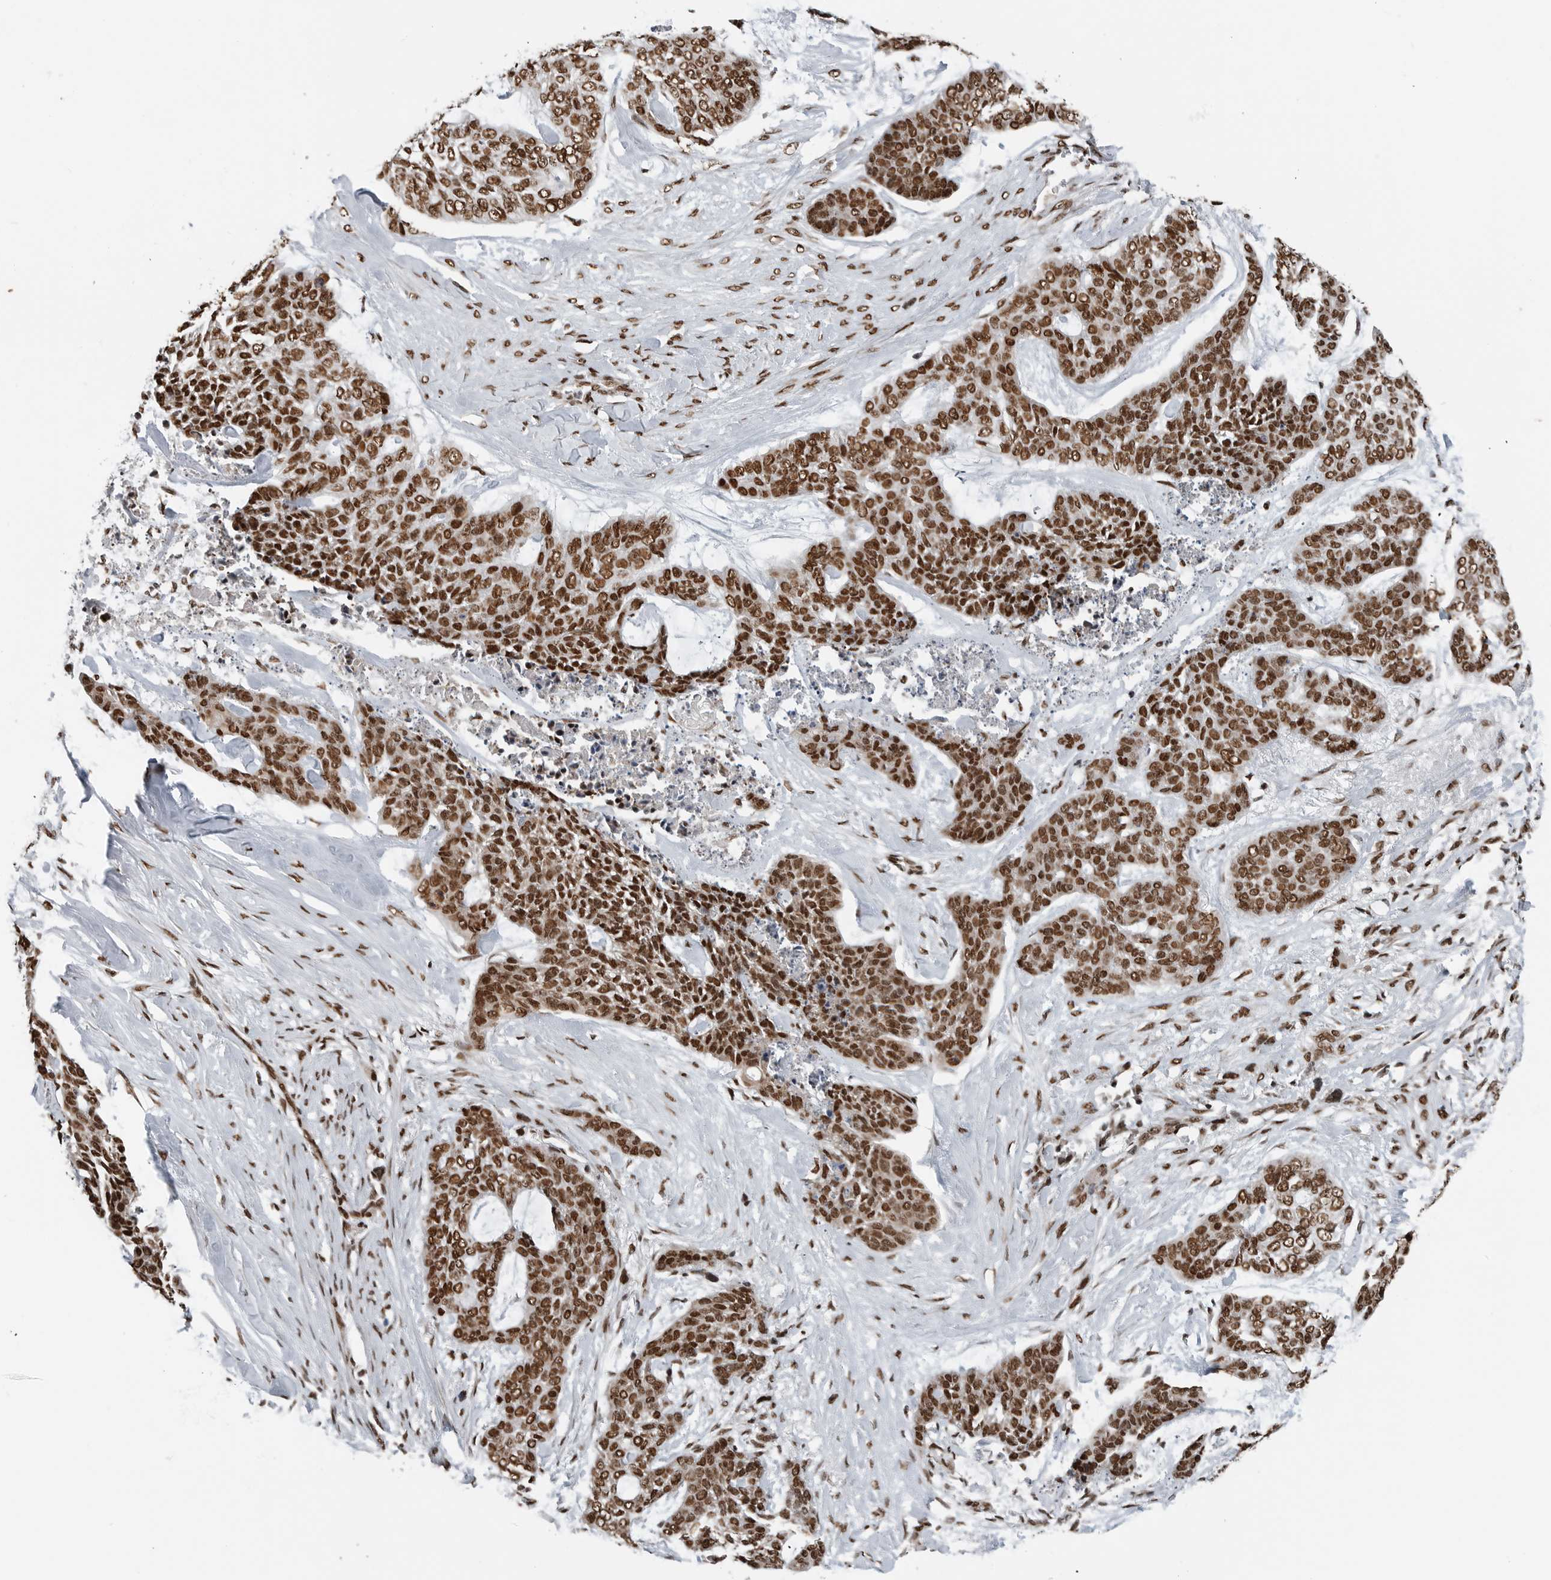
{"staining": {"intensity": "strong", "quantity": ">75%", "location": "nuclear"}, "tissue": "skin cancer", "cell_type": "Tumor cells", "image_type": "cancer", "snomed": [{"axis": "morphology", "description": "Basal cell carcinoma"}, {"axis": "topography", "description": "Skin"}], "caption": "Brown immunohistochemical staining in human skin basal cell carcinoma reveals strong nuclear positivity in approximately >75% of tumor cells.", "gene": "BLZF1", "patient": {"sex": "female", "age": 64}}